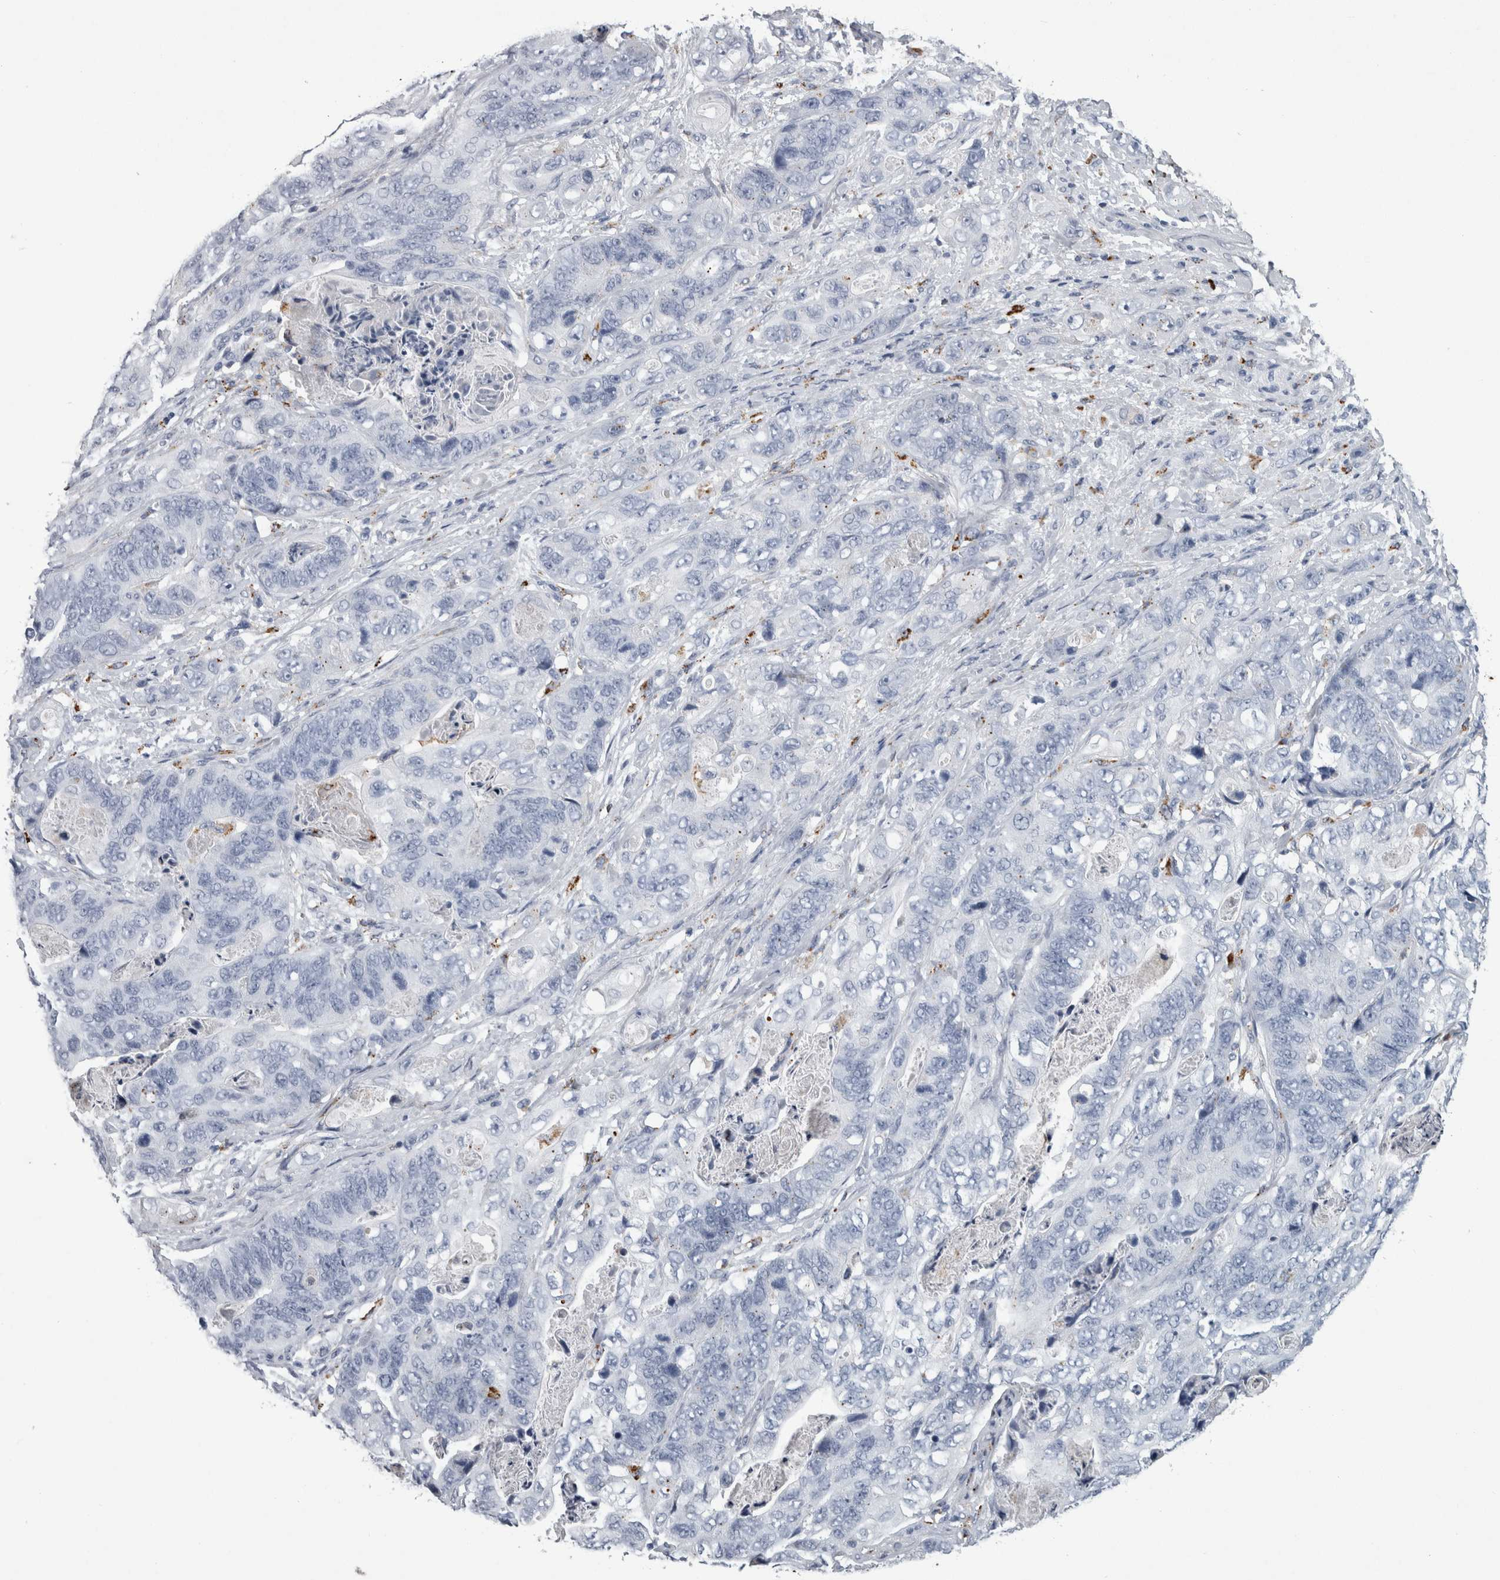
{"staining": {"intensity": "negative", "quantity": "none", "location": "none"}, "tissue": "stomach cancer", "cell_type": "Tumor cells", "image_type": "cancer", "snomed": [{"axis": "morphology", "description": "Adenocarcinoma, NOS"}, {"axis": "topography", "description": "Stomach"}], "caption": "Immunohistochemistry (IHC) of human adenocarcinoma (stomach) reveals no positivity in tumor cells.", "gene": "DPP7", "patient": {"sex": "female", "age": 89}}